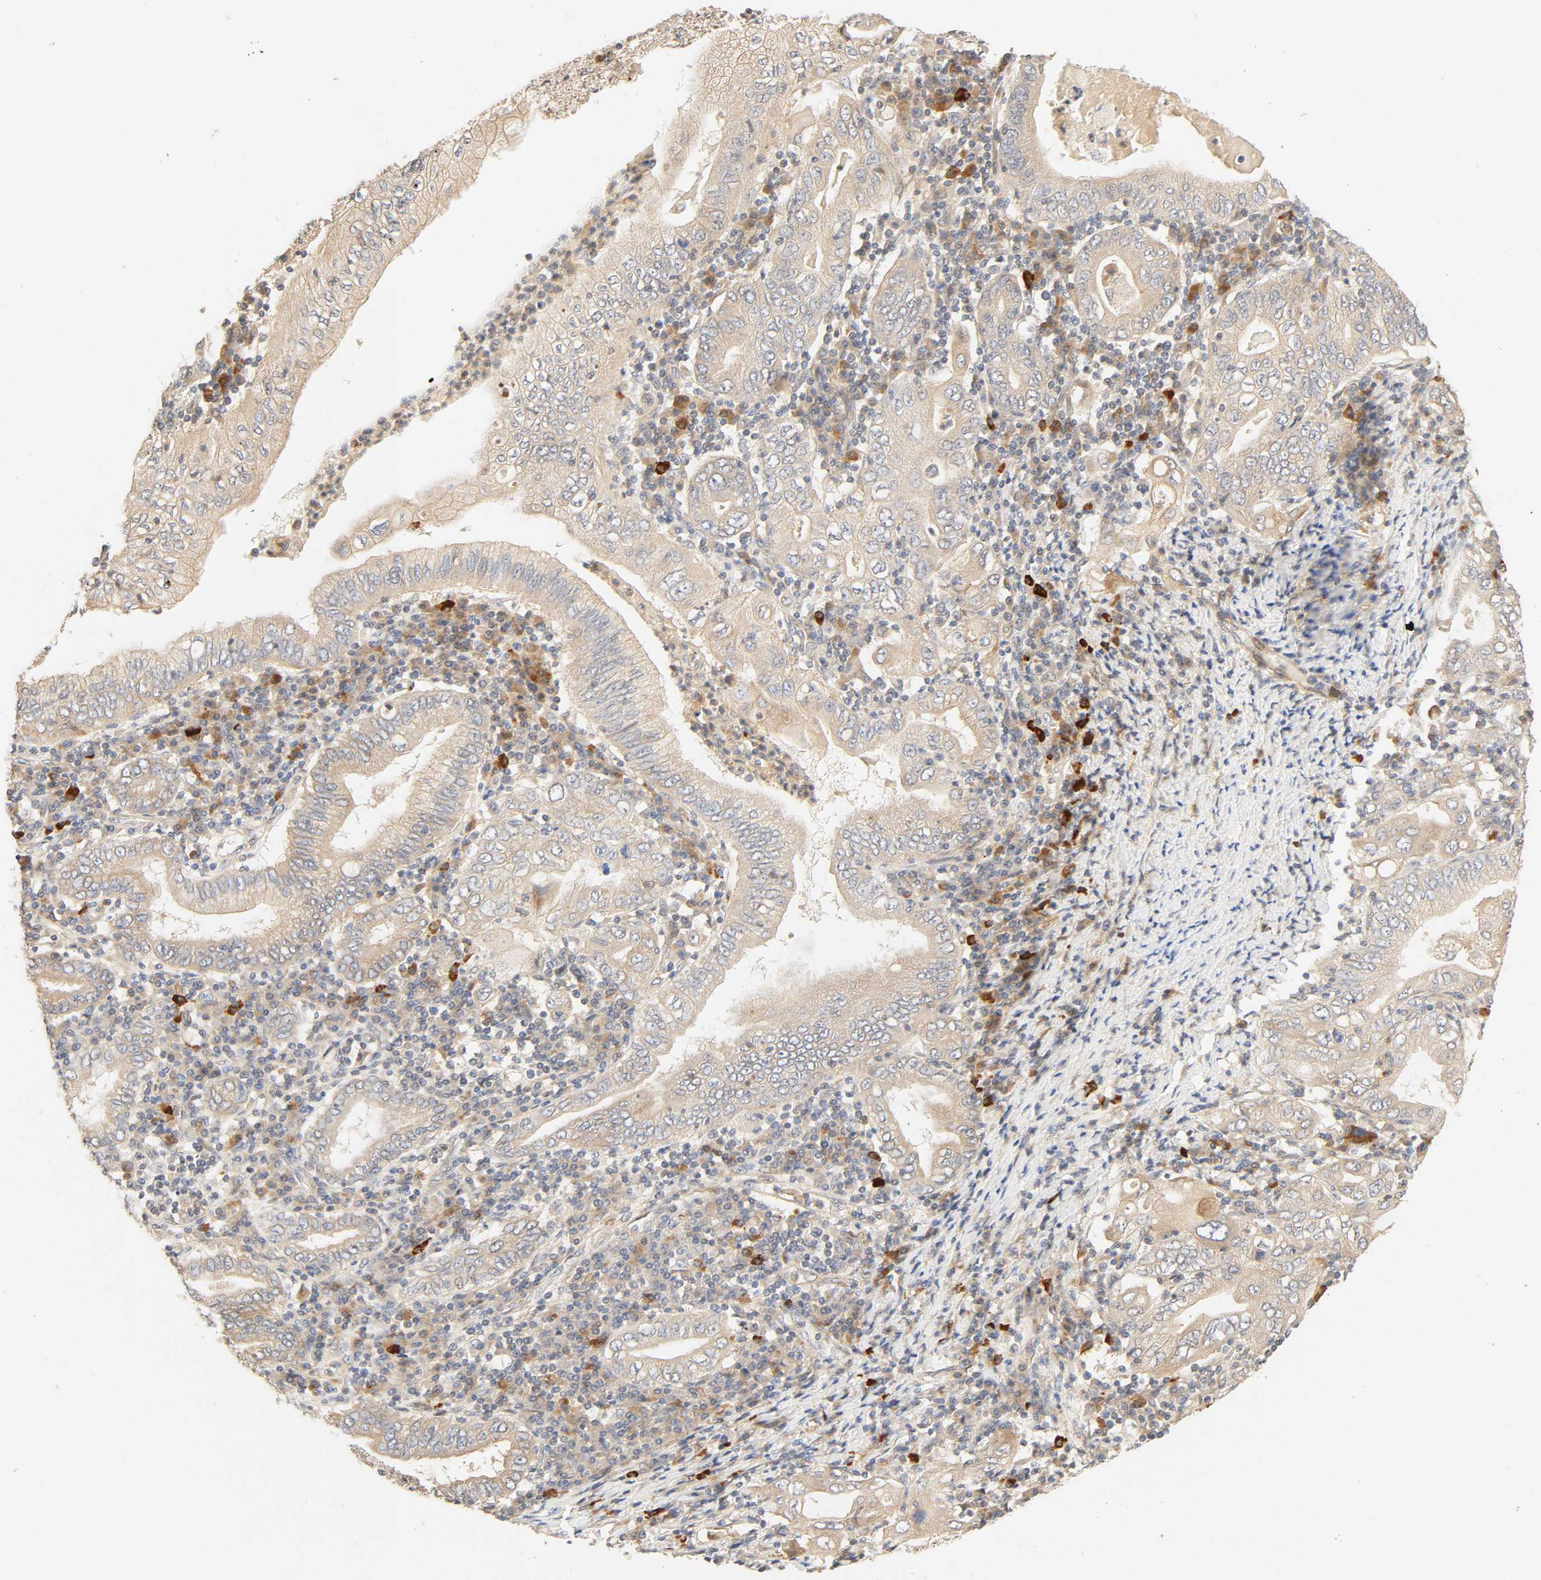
{"staining": {"intensity": "weak", "quantity": "25%-75%", "location": "cytoplasmic/membranous"}, "tissue": "stomach cancer", "cell_type": "Tumor cells", "image_type": "cancer", "snomed": [{"axis": "morphology", "description": "Normal tissue, NOS"}, {"axis": "morphology", "description": "Adenocarcinoma, NOS"}, {"axis": "topography", "description": "Esophagus"}, {"axis": "topography", "description": "Stomach, upper"}, {"axis": "topography", "description": "Peripheral nerve tissue"}], "caption": "Immunohistochemical staining of human stomach cancer (adenocarcinoma) exhibits weak cytoplasmic/membranous protein staining in about 25%-75% of tumor cells. (DAB (3,3'-diaminobenzidine) IHC, brown staining for protein, blue staining for nuclei).", "gene": "CACNA1G", "patient": {"sex": "male", "age": 62}}